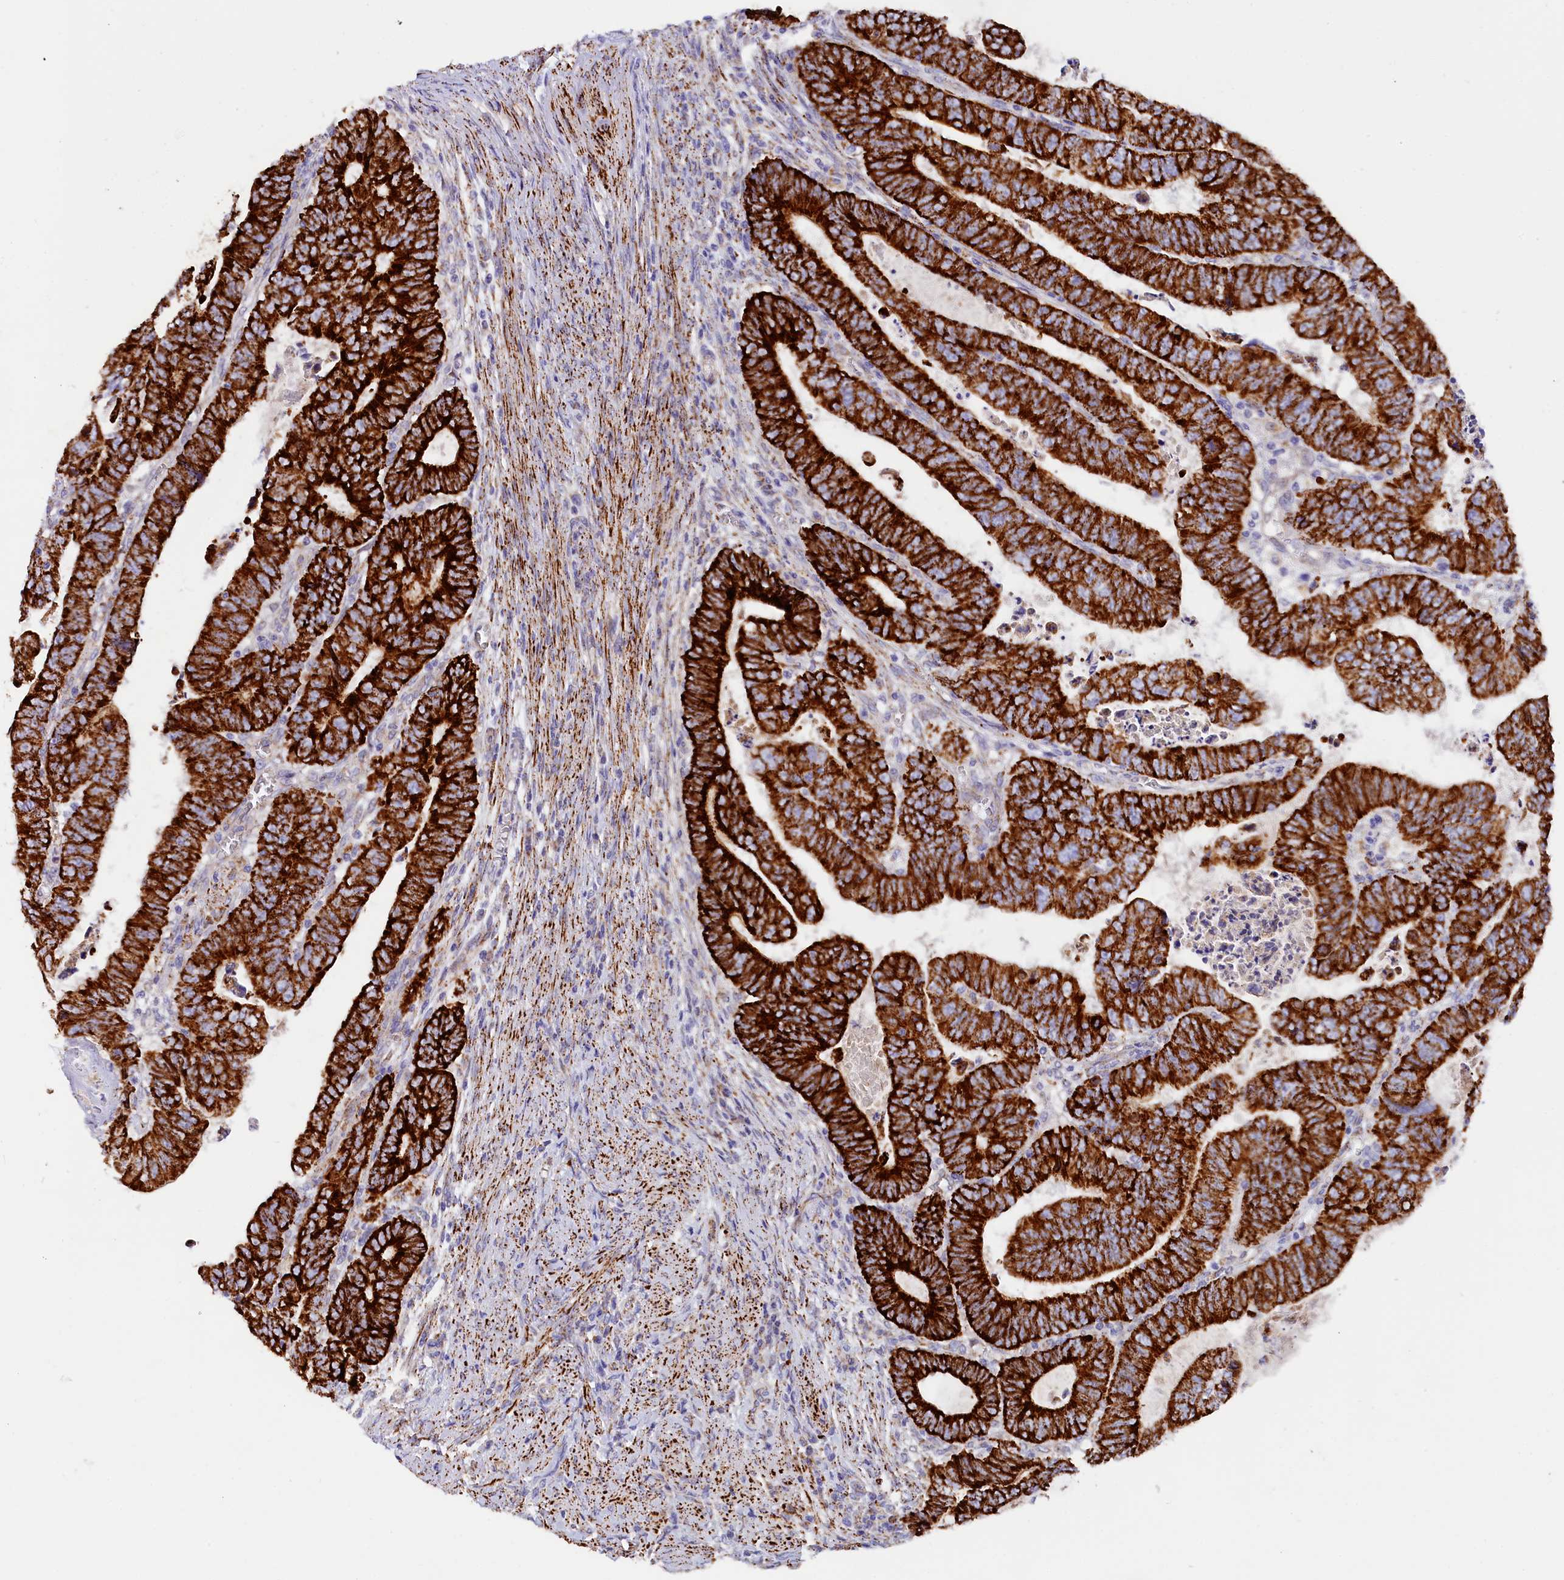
{"staining": {"intensity": "strong", "quantity": ">75%", "location": "cytoplasmic/membranous"}, "tissue": "colorectal cancer", "cell_type": "Tumor cells", "image_type": "cancer", "snomed": [{"axis": "morphology", "description": "Normal tissue, NOS"}, {"axis": "morphology", "description": "Adenocarcinoma, NOS"}, {"axis": "topography", "description": "Rectum"}], "caption": "About >75% of tumor cells in human adenocarcinoma (colorectal) display strong cytoplasmic/membranous protein positivity as visualized by brown immunohistochemical staining.", "gene": "AKTIP", "patient": {"sex": "female", "age": 65}}